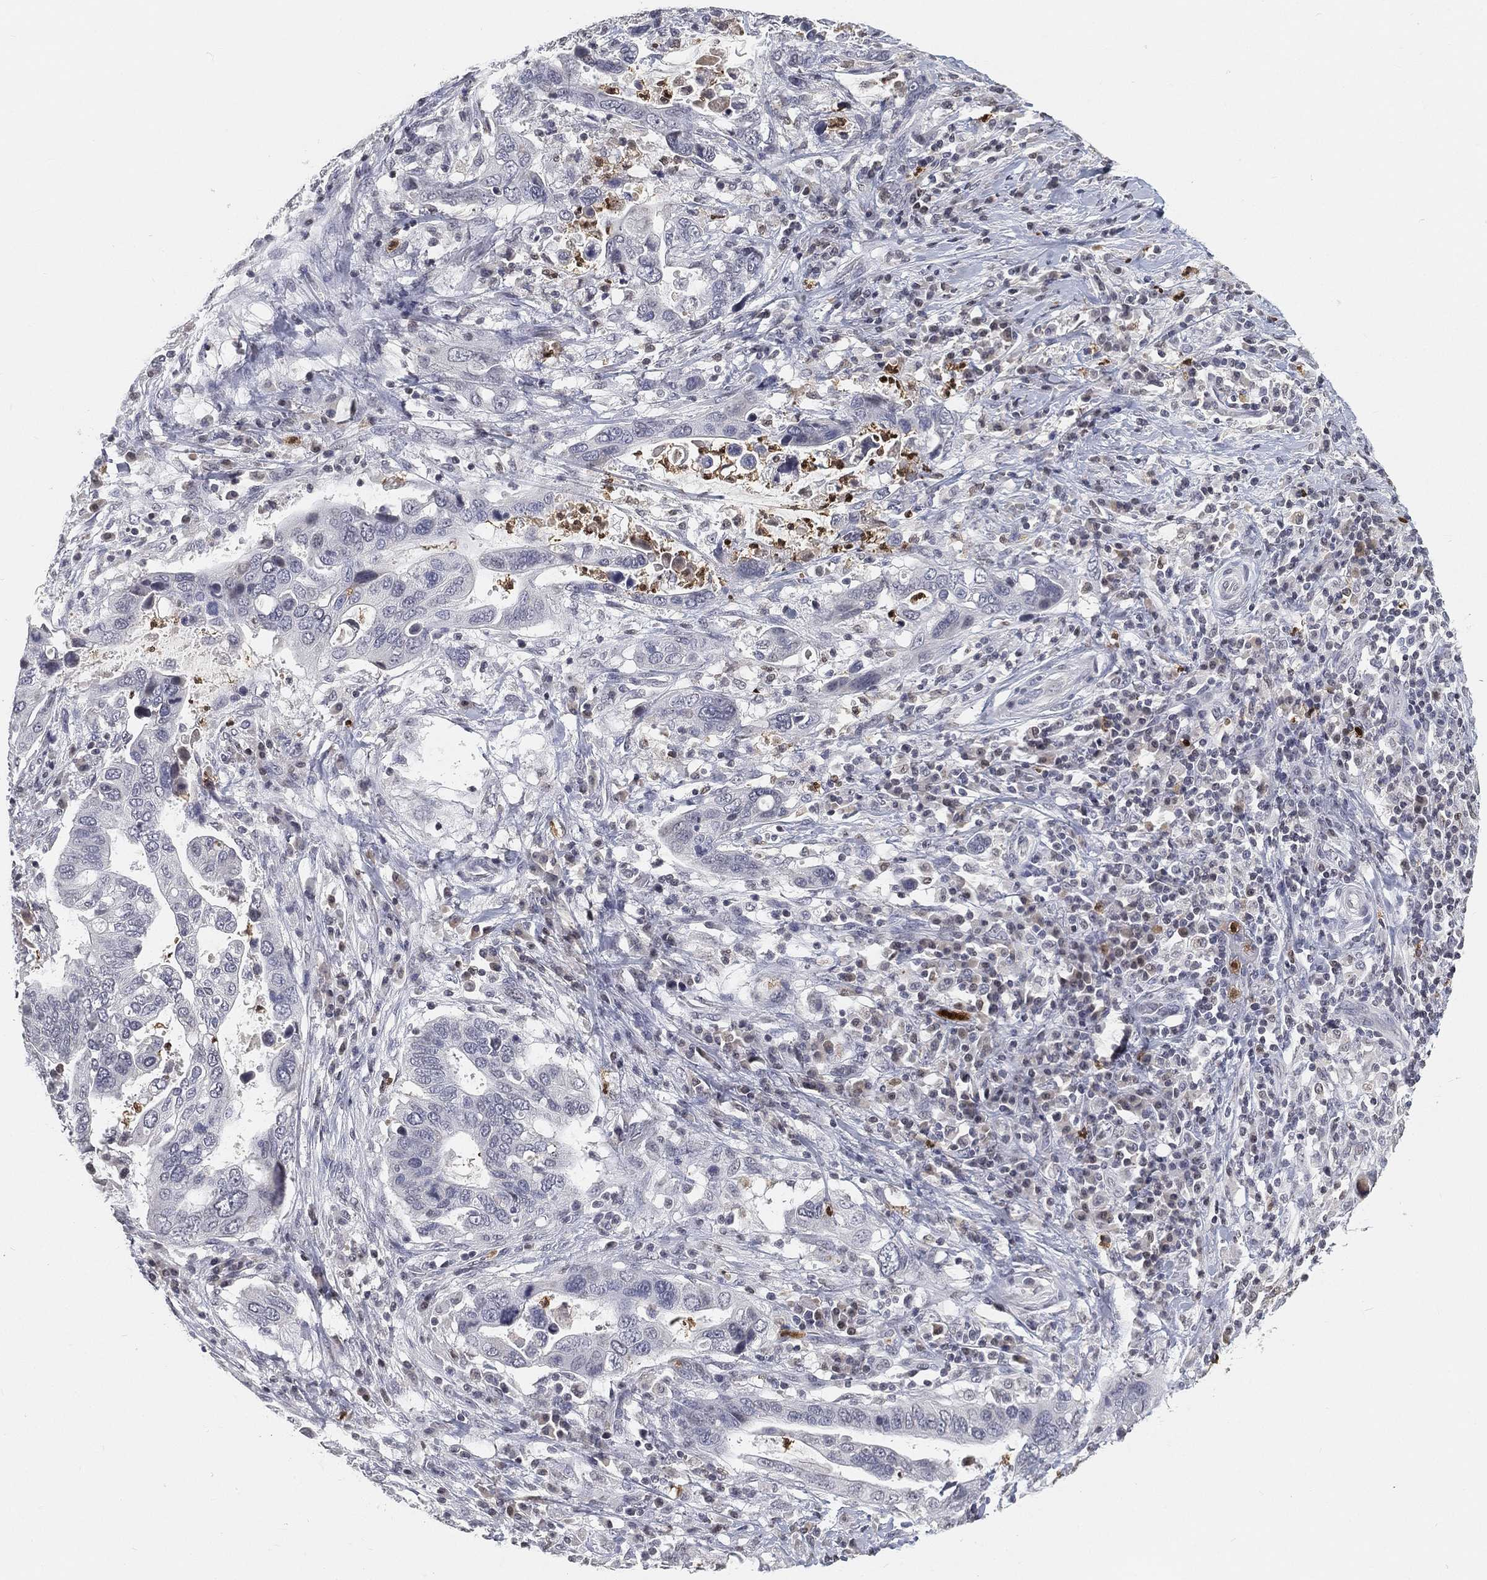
{"staining": {"intensity": "negative", "quantity": "none", "location": "none"}, "tissue": "stomach cancer", "cell_type": "Tumor cells", "image_type": "cancer", "snomed": [{"axis": "morphology", "description": "Adenocarcinoma, NOS"}, {"axis": "topography", "description": "Stomach"}], "caption": "A histopathology image of human stomach adenocarcinoma is negative for staining in tumor cells.", "gene": "ARG1", "patient": {"sex": "male", "age": 54}}